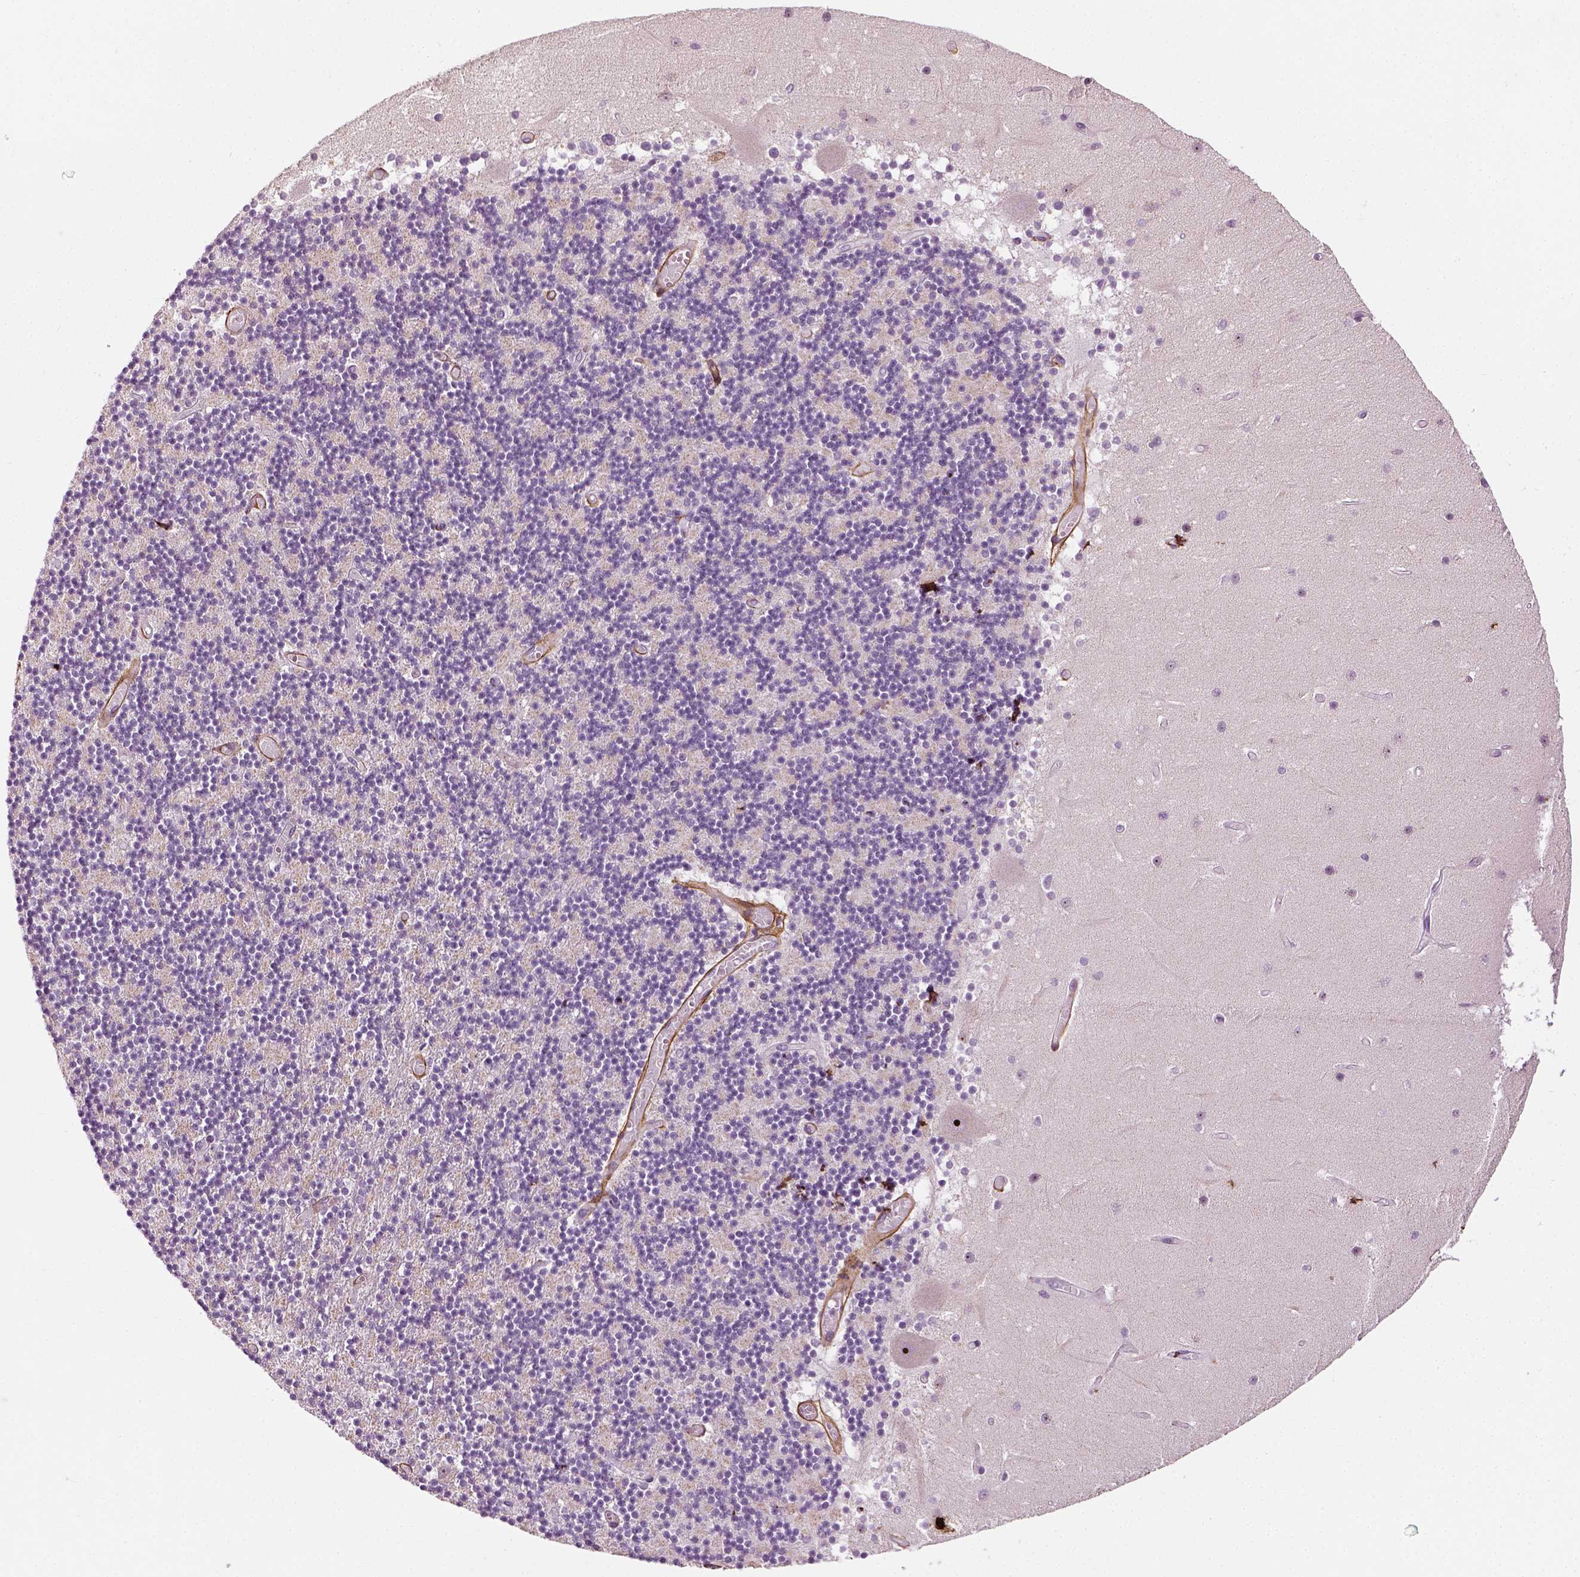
{"staining": {"intensity": "negative", "quantity": "none", "location": "none"}, "tissue": "cerebellum", "cell_type": "Cells in granular layer", "image_type": "normal", "snomed": [{"axis": "morphology", "description": "Normal tissue, NOS"}, {"axis": "topography", "description": "Cerebellum"}], "caption": "DAB immunohistochemical staining of normal human cerebellum reveals no significant positivity in cells in granular layer.", "gene": "COL6A2", "patient": {"sex": "female", "age": 28}}